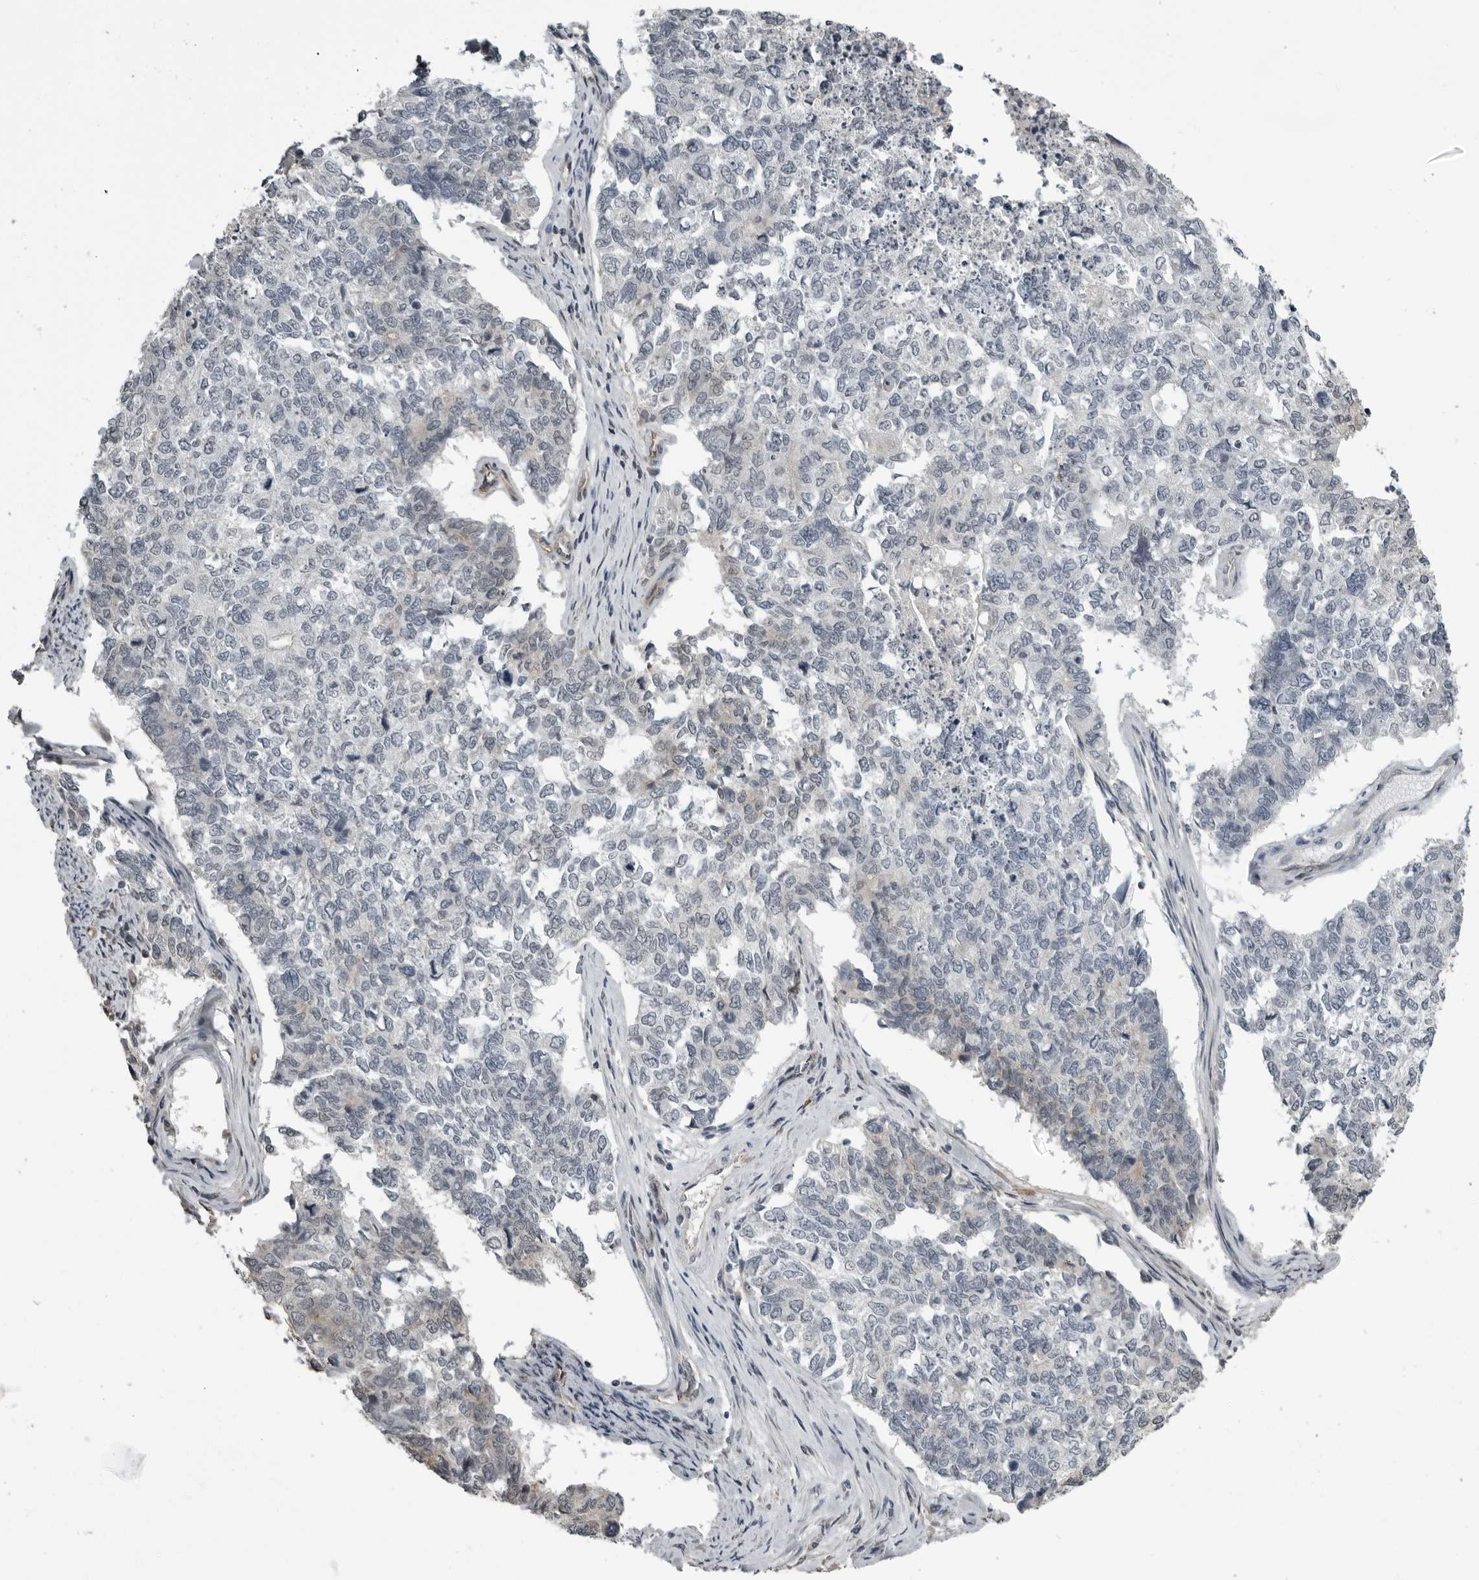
{"staining": {"intensity": "negative", "quantity": "none", "location": "none"}, "tissue": "cervical cancer", "cell_type": "Tumor cells", "image_type": "cancer", "snomed": [{"axis": "morphology", "description": "Squamous cell carcinoma, NOS"}, {"axis": "topography", "description": "Cervix"}], "caption": "Immunohistochemistry micrograph of neoplastic tissue: human squamous cell carcinoma (cervical) stained with DAB reveals no significant protein staining in tumor cells.", "gene": "PRRX2", "patient": {"sex": "female", "age": 63}}